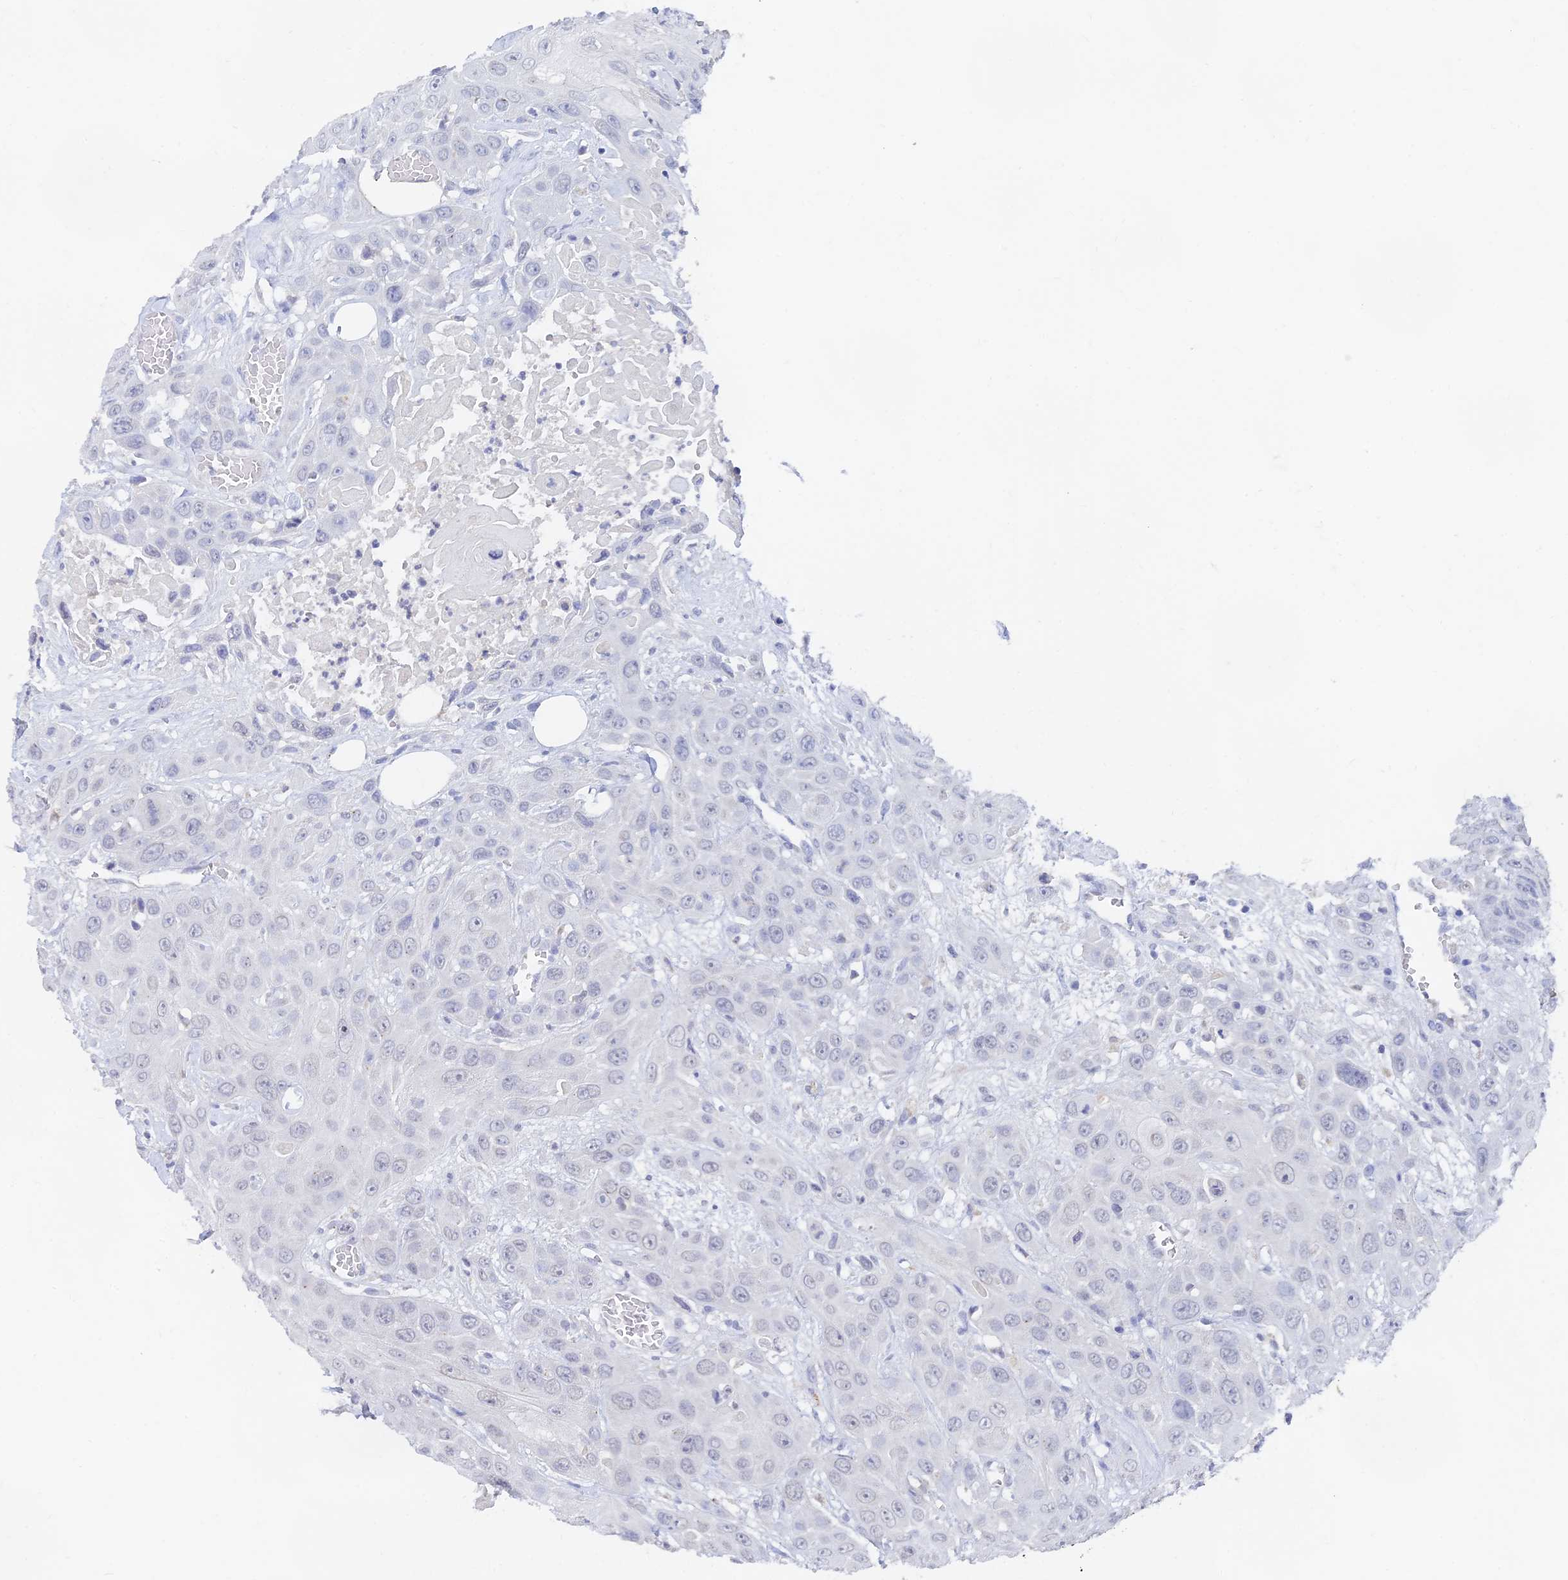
{"staining": {"intensity": "negative", "quantity": "none", "location": "none"}, "tissue": "head and neck cancer", "cell_type": "Tumor cells", "image_type": "cancer", "snomed": [{"axis": "morphology", "description": "Squamous cell carcinoma, NOS"}, {"axis": "topography", "description": "Head-Neck"}], "caption": "Tumor cells are negative for brown protein staining in squamous cell carcinoma (head and neck).", "gene": "LRIF1", "patient": {"sex": "male", "age": 81}}